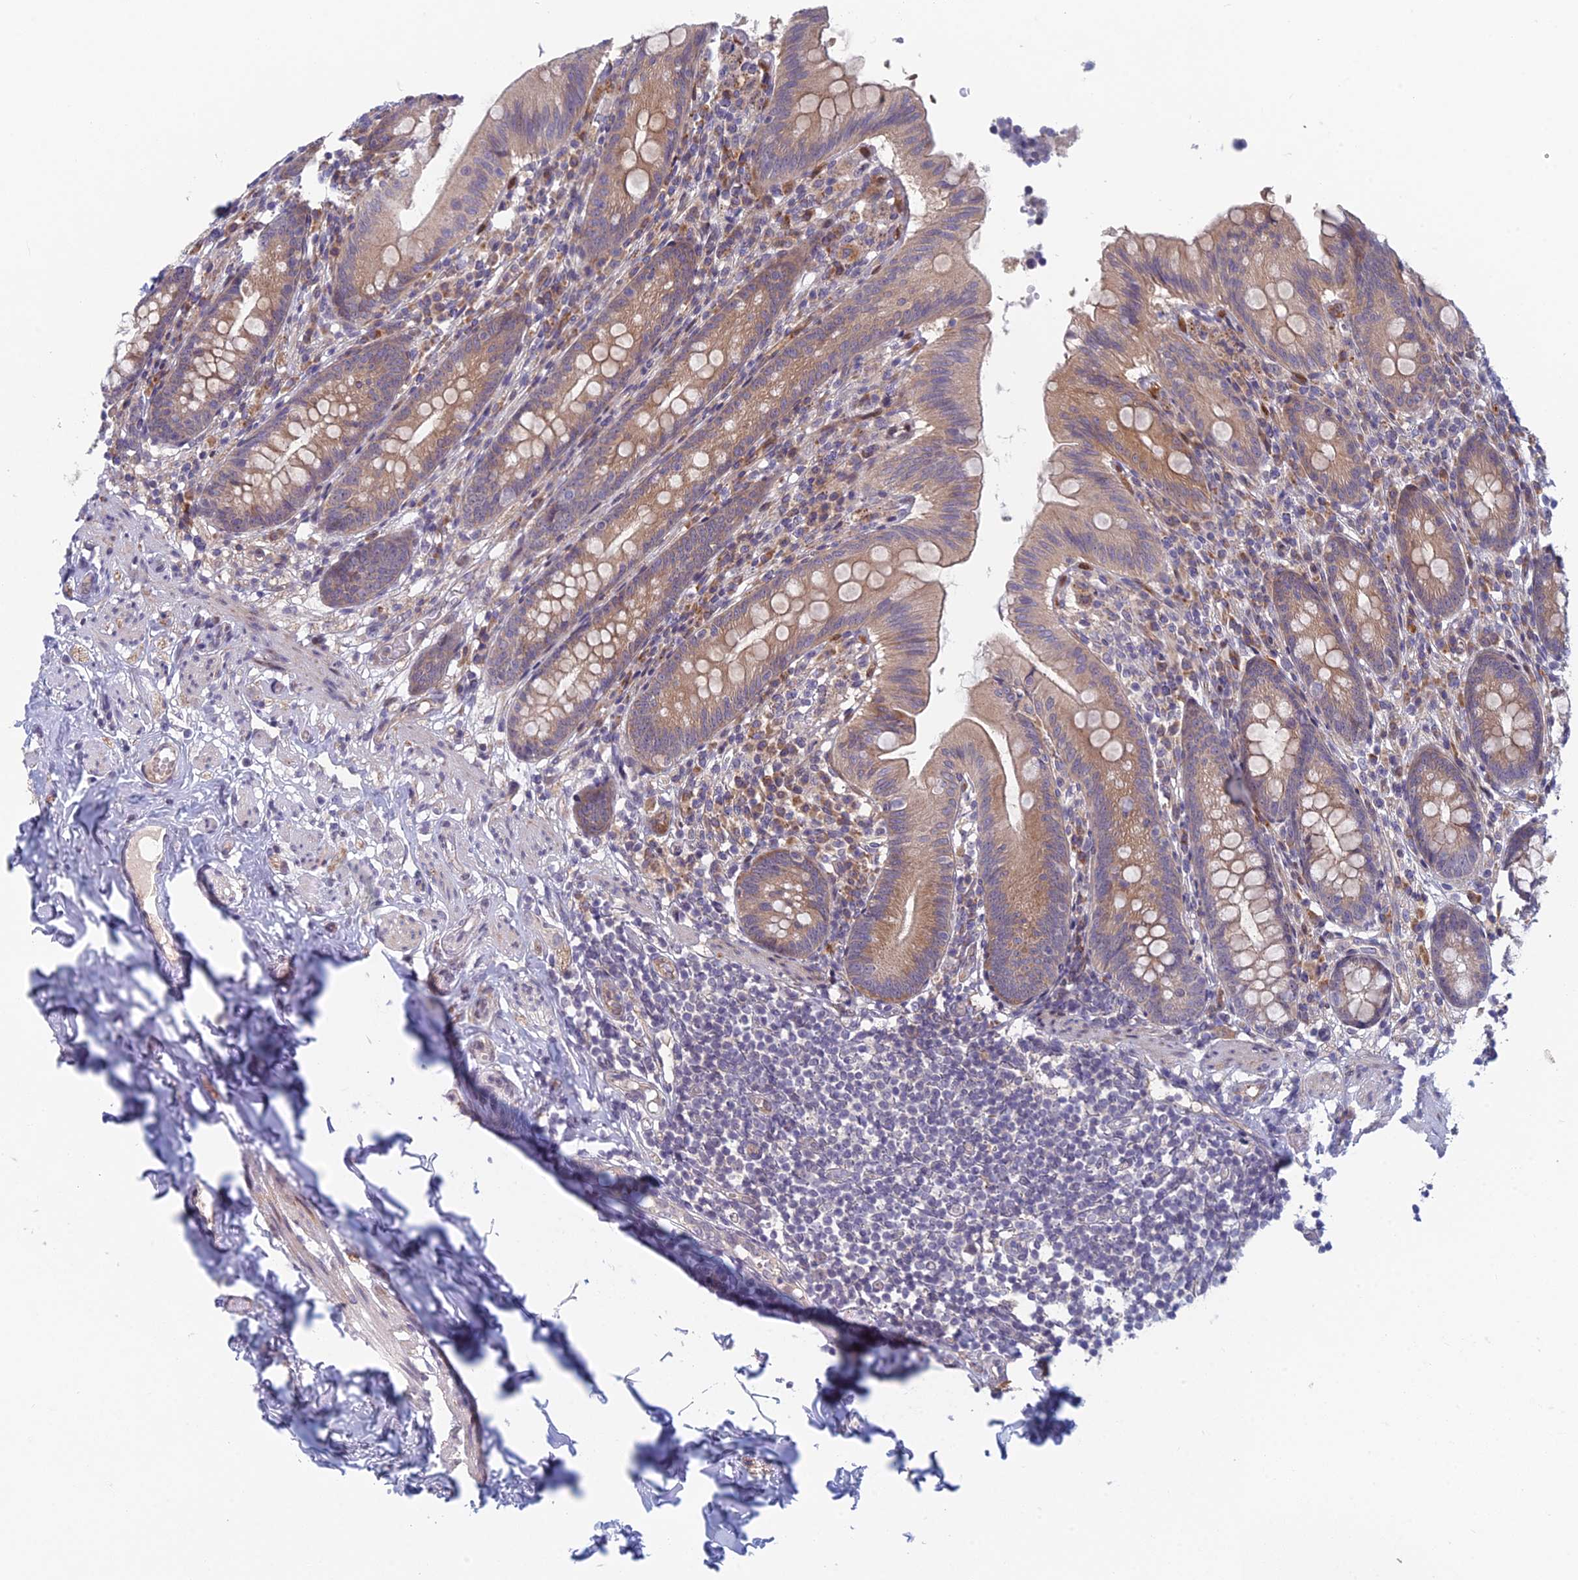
{"staining": {"intensity": "moderate", "quantity": "25%-75%", "location": "cytoplasmic/membranous"}, "tissue": "appendix", "cell_type": "Glandular cells", "image_type": "normal", "snomed": [{"axis": "morphology", "description": "Normal tissue, NOS"}, {"axis": "topography", "description": "Appendix"}], "caption": "The micrograph reveals staining of benign appendix, revealing moderate cytoplasmic/membranous protein expression (brown color) within glandular cells.", "gene": "PPP1R26", "patient": {"sex": "male", "age": 55}}